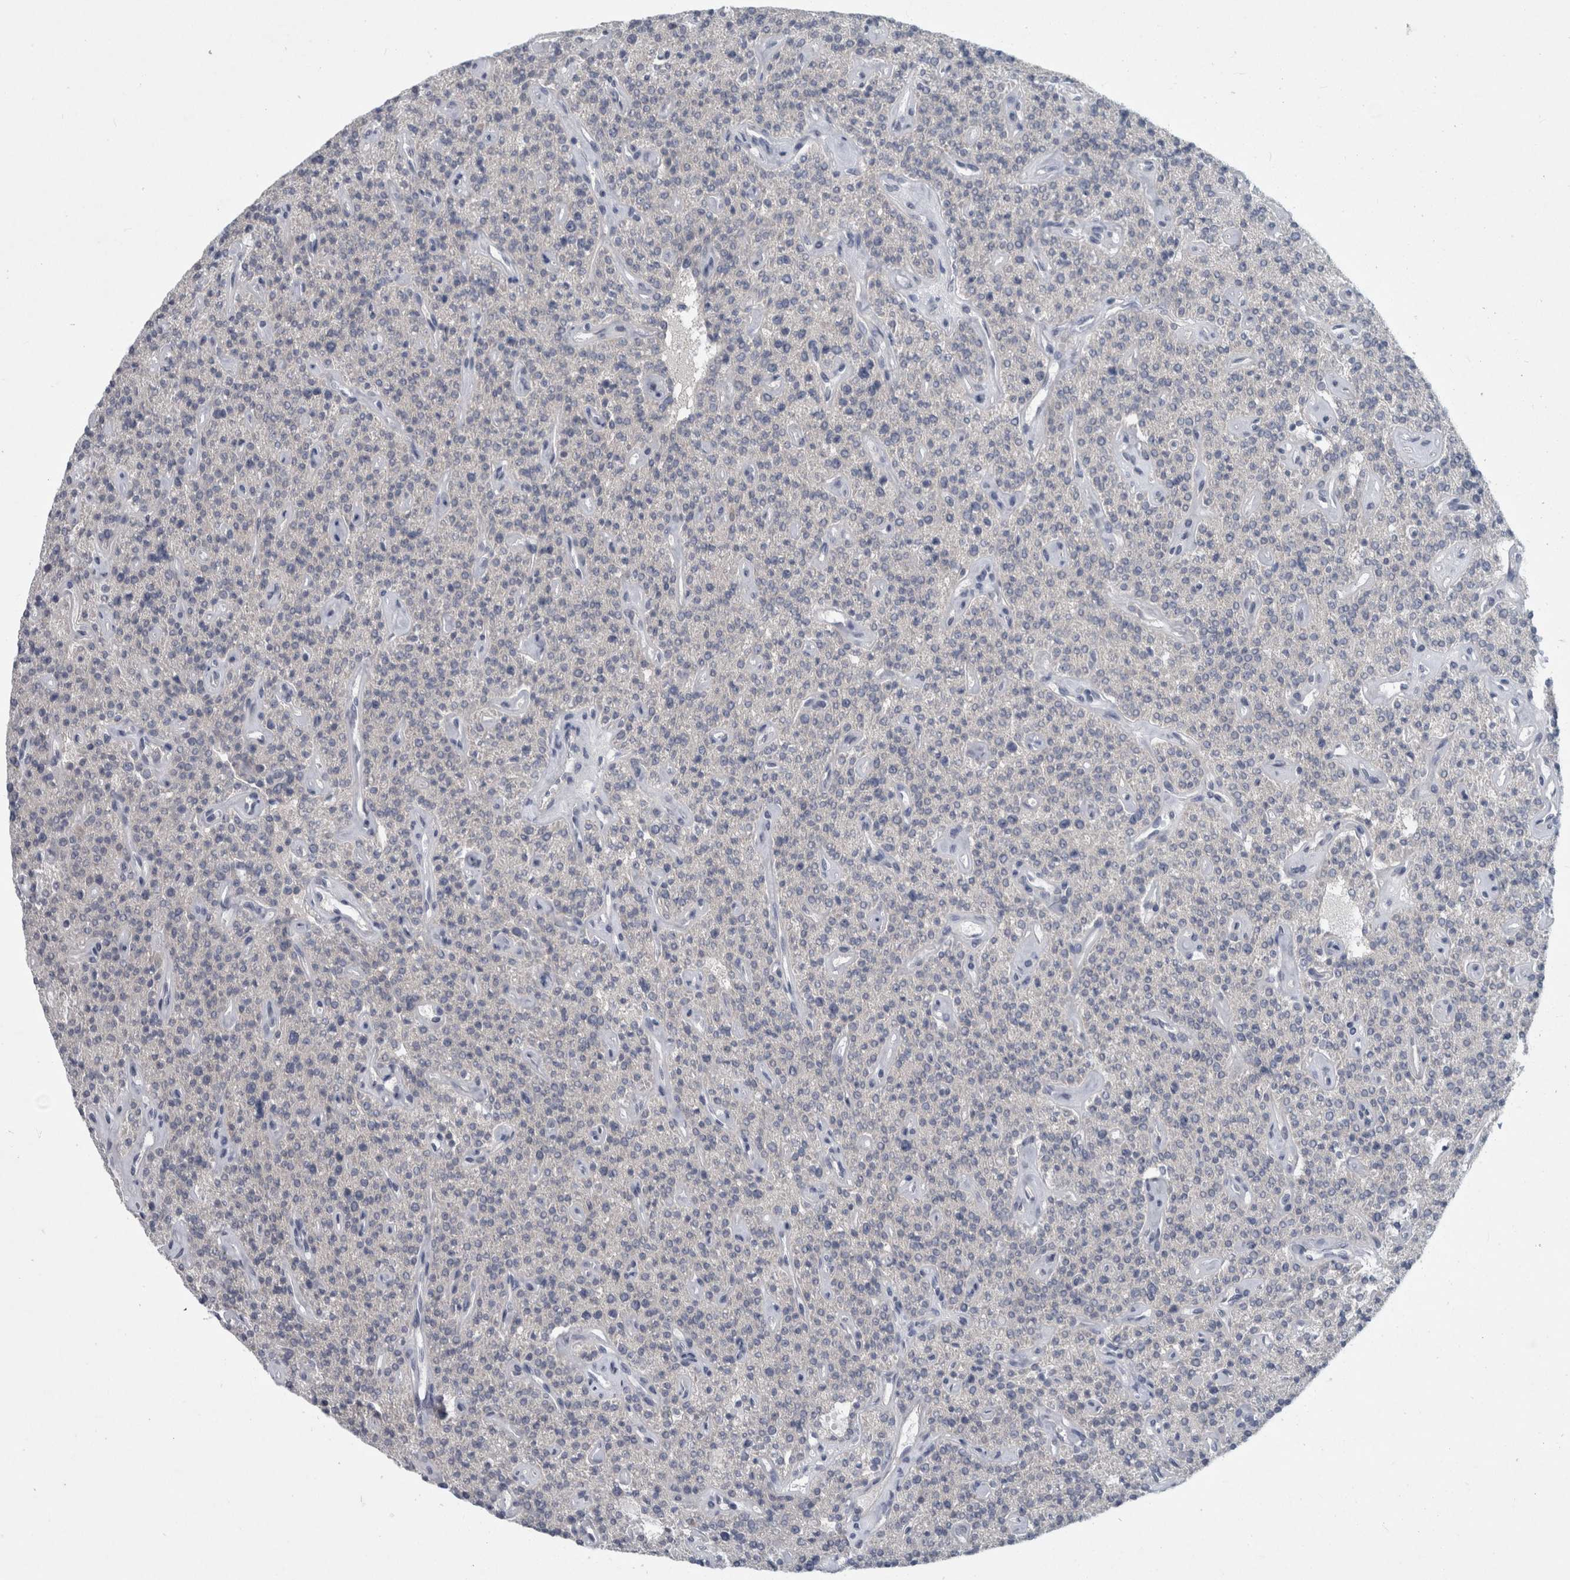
{"staining": {"intensity": "negative", "quantity": "none", "location": "none"}, "tissue": "parathyroid gland", "cell_type": "Glandular cells", "image_type": "normal", "snomed": [{"axis": "morphology", "description": "Normal tissue, NOS"}, {"axis": "topography", "description": "Parathyroid gland"}], "caption": "This histopathology image is of normal parathyroid gland stained with immunohistochemistry (IHC) to label a protein in brown with the nuclei are counter-stained blue. There is no expression in glandular cells. The staining was performed using DAB to visualize the protein expression in brown, while the nuclei were stained in blue with hematoxylin (Magnification: 20x).", "gene": "FAM83H", "patient": {"sex": "male", "age": 46}}